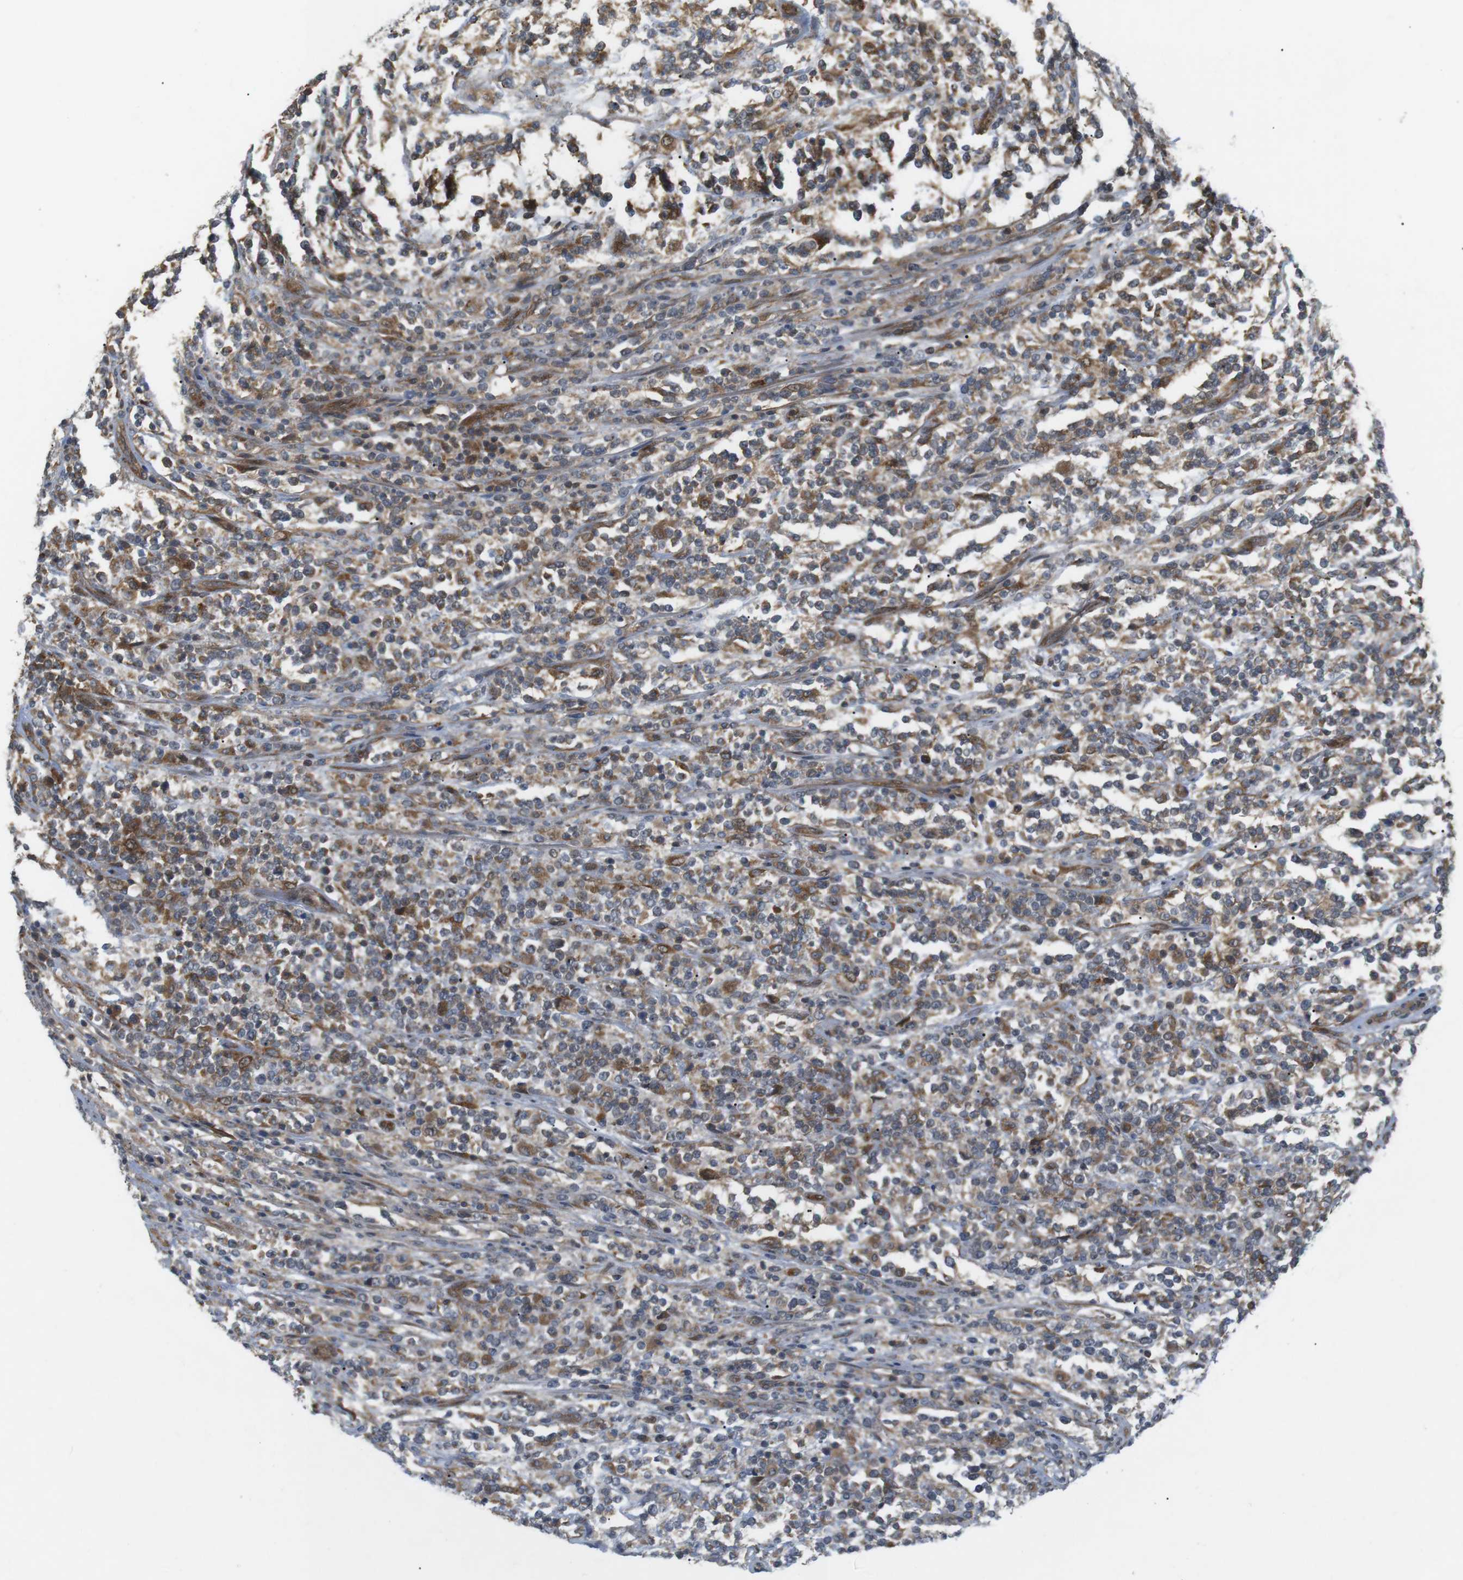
{"staining": {"intensity": "moderate", "quantity": "25%-75%", "location": "cytoplasmic/membranous"}, "tissue": "lymphoma", "cell_type": "Tumor cells", "image_type": "cancer", "snomed": [{"axis": "morphology", "description": "Malignant lymphoma, non-Hodgkin's type, High grade"}, {"axis": "topography", "description": "Soft tissue"}], "caption": "Protein expression analysis of human lymphoma reveals moderate cytoplasmic/membranous positivity in about 25%-75% of tumor cells. (Brightfield microscopy of DAB IHC at high magnification).", "gene": "KANK2", "patient": {"sex": "male", "age": 18}}